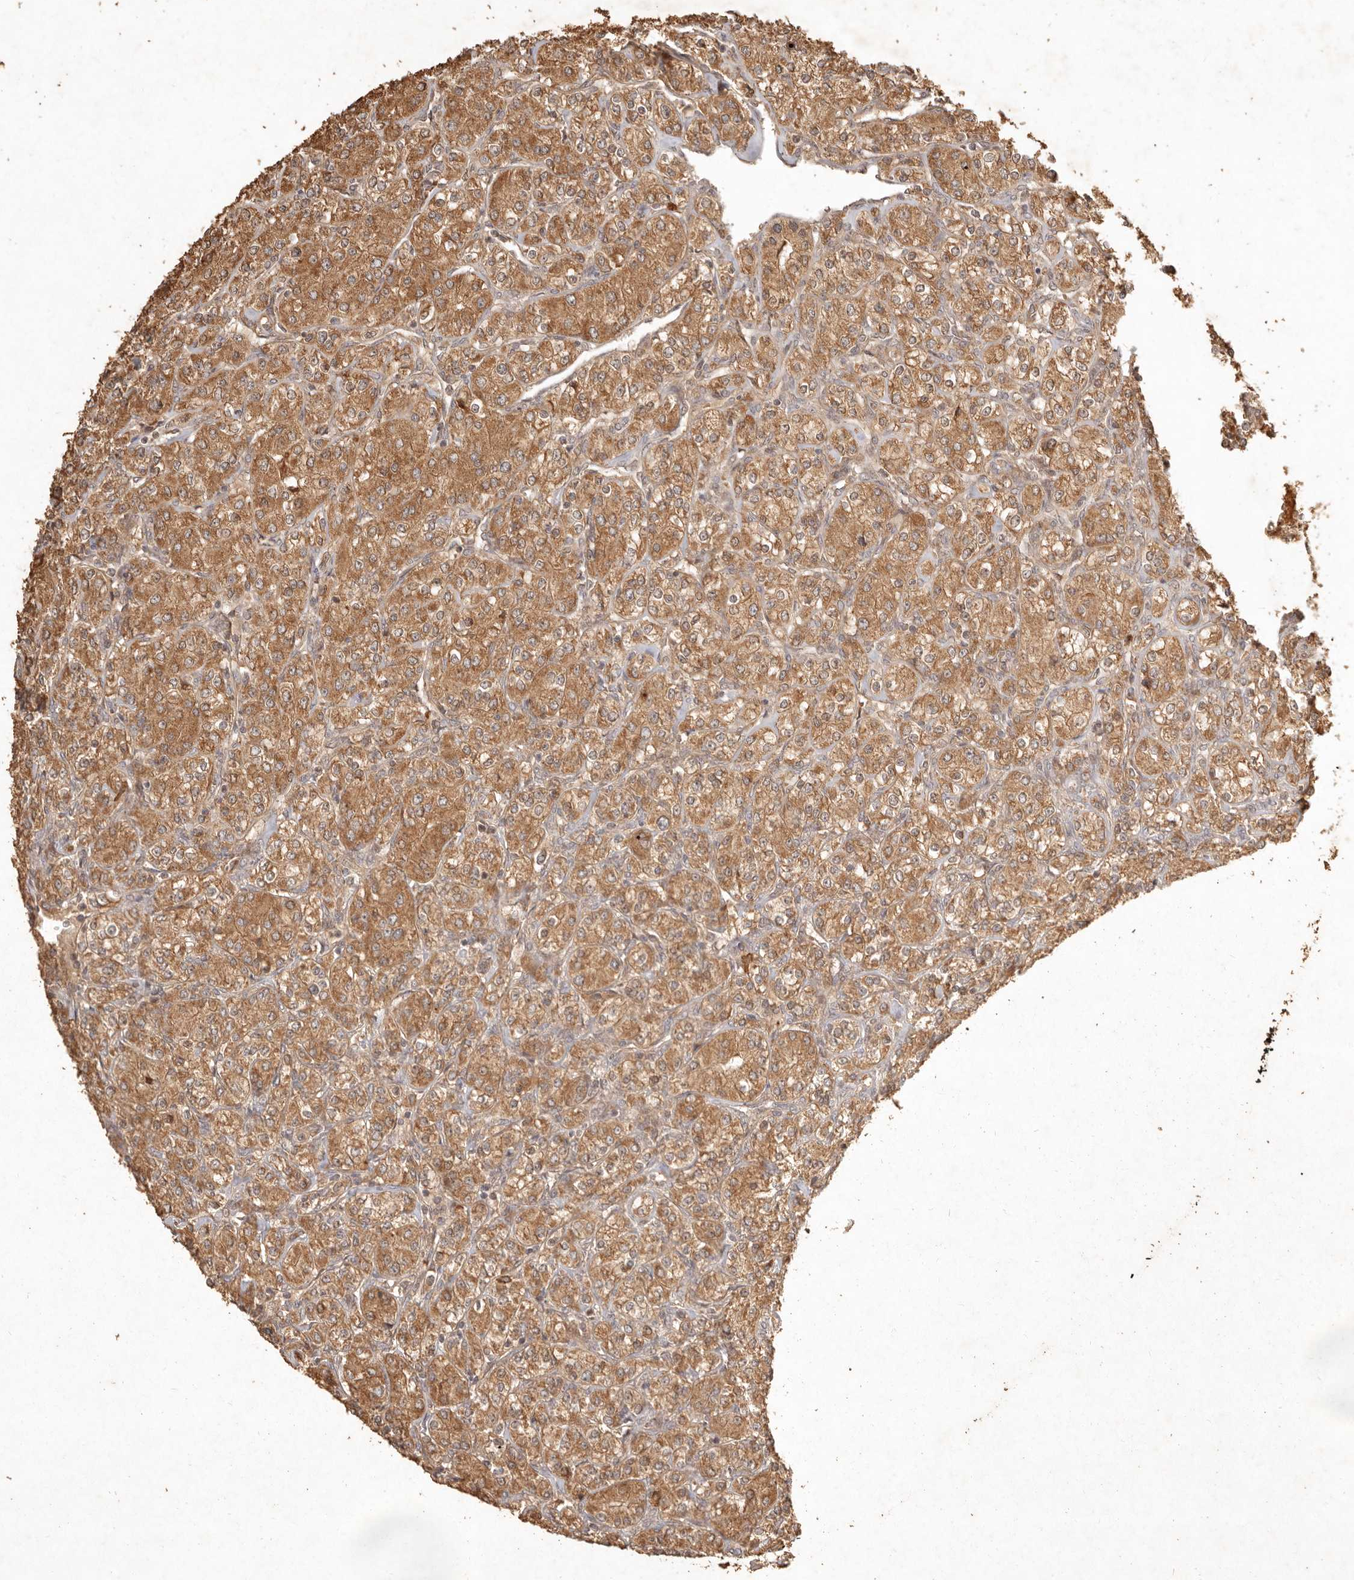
{"staining": {"intensity": "moderate", "quantity": ">75%", "location": "cytoplasmic/membranous"}, "tissue": "renal cancer", "cell_type": "Tumor cells", "image_type": "cancer", "snomed": [{"axis": "morphology", "description": "Adenocarcinoma, NOS"}, {"axis": "topography", "description": "Kidney"}], "caption": "This is a photomicrograph of immunohistochemistry (IHC) staining of renal adenocarcinoma, which shows moderate expression in the cytoplasmic/membranous of tumor cells.", "gene": "CLEC4C", "patient": {"sex": "male", "age": 77}}